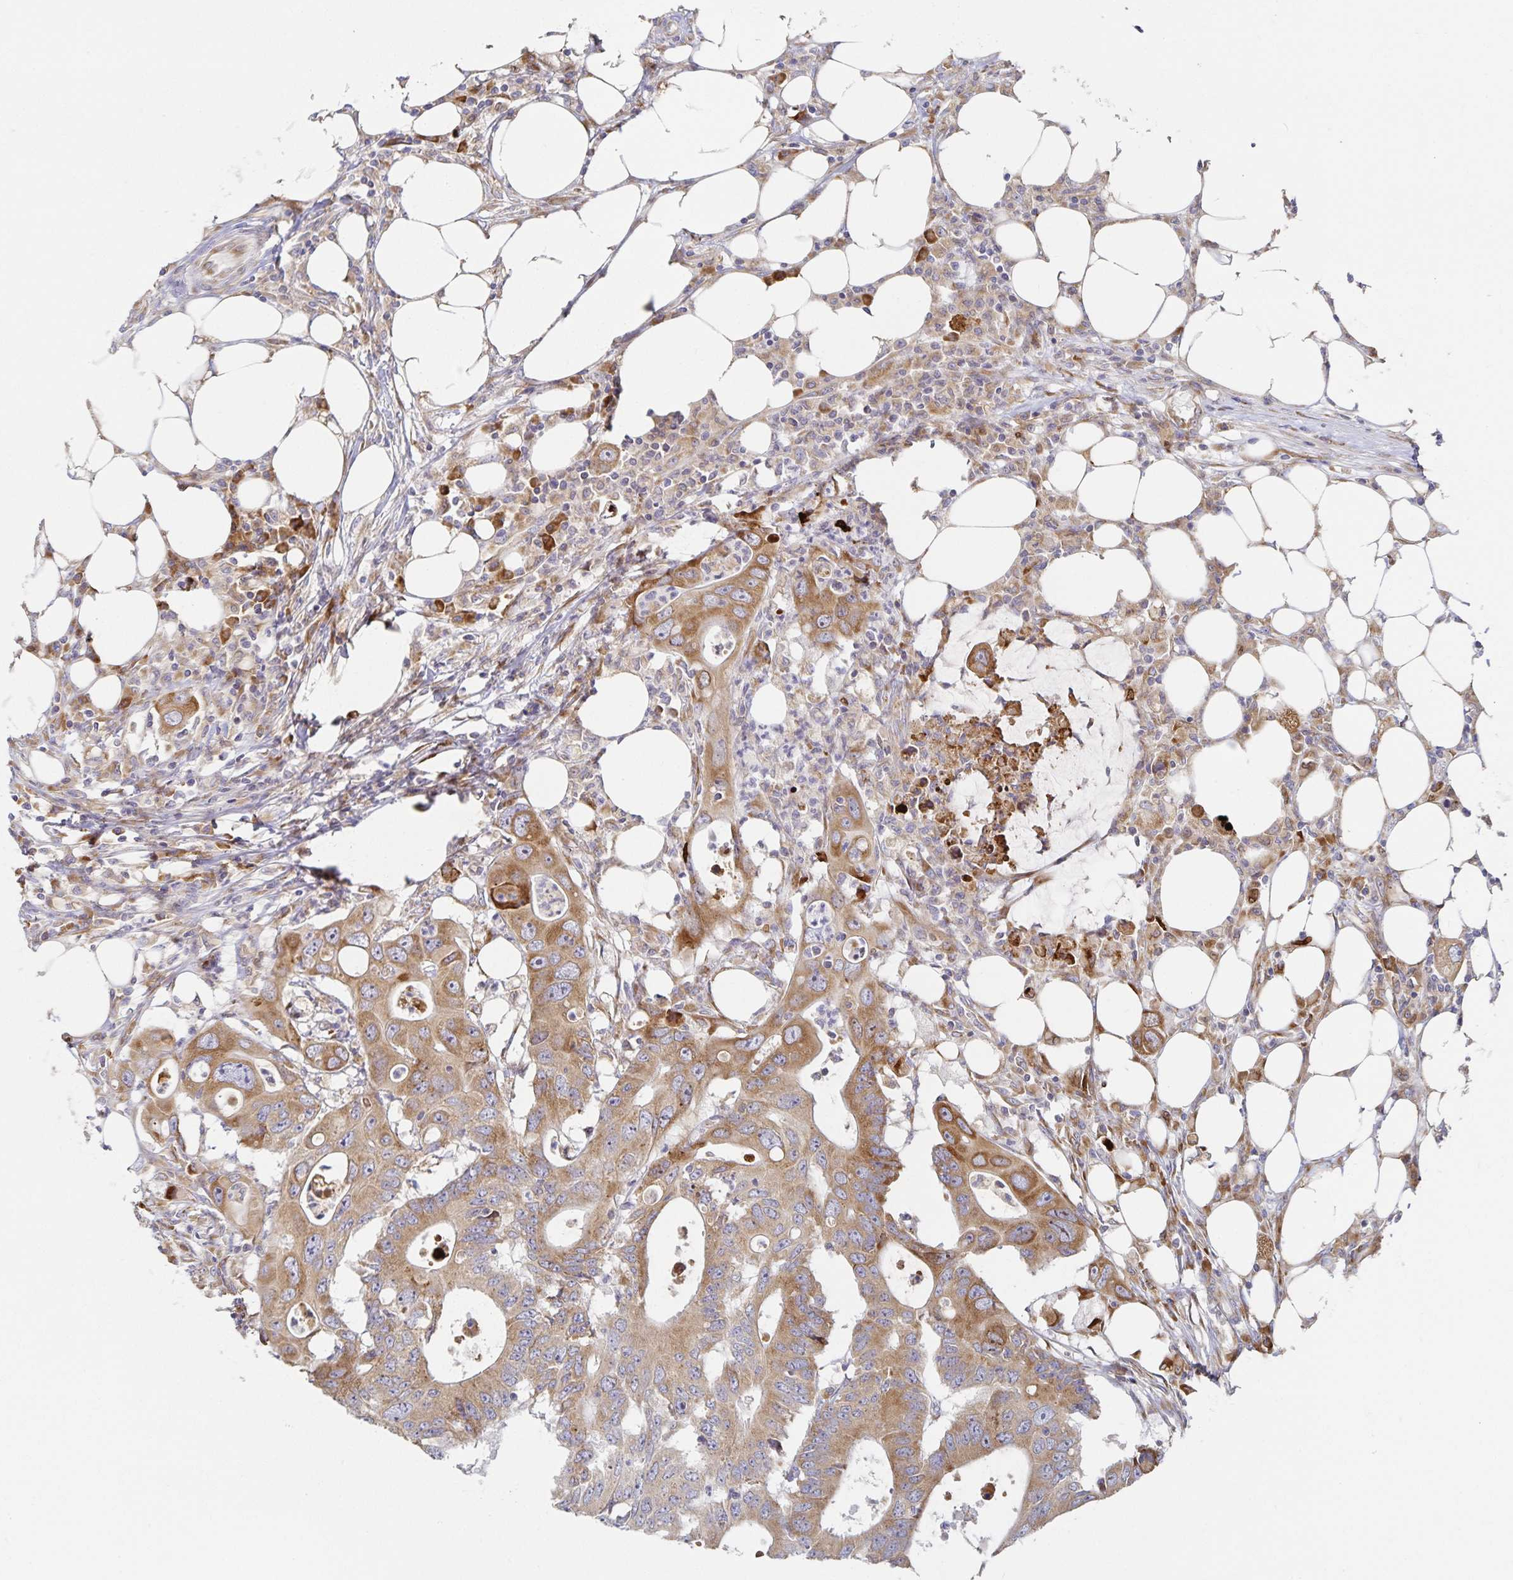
{"staining": {"intensity": "moderate", "quantity": ">75%", "location": "cytoplasmic/membranous"}, "tissue": "colorectal cancer", "cell_type": "Tumor cells", "image_type": "cancer", "snomed": [{"axis": "morphology", "description": "Adenocarcinoma, NOS"}, {"axis": "topography", "description": "Colon"}], "caption": "A micrograph showing moderate cytoplasmic/membranous staining in approximately >75% of tumor cells in adenocarcinoma (colorectal), as visualized by brown immunohistochemical staining.", "gene": "NOMO1", "patient": {"sex": "male", "age": 71}}